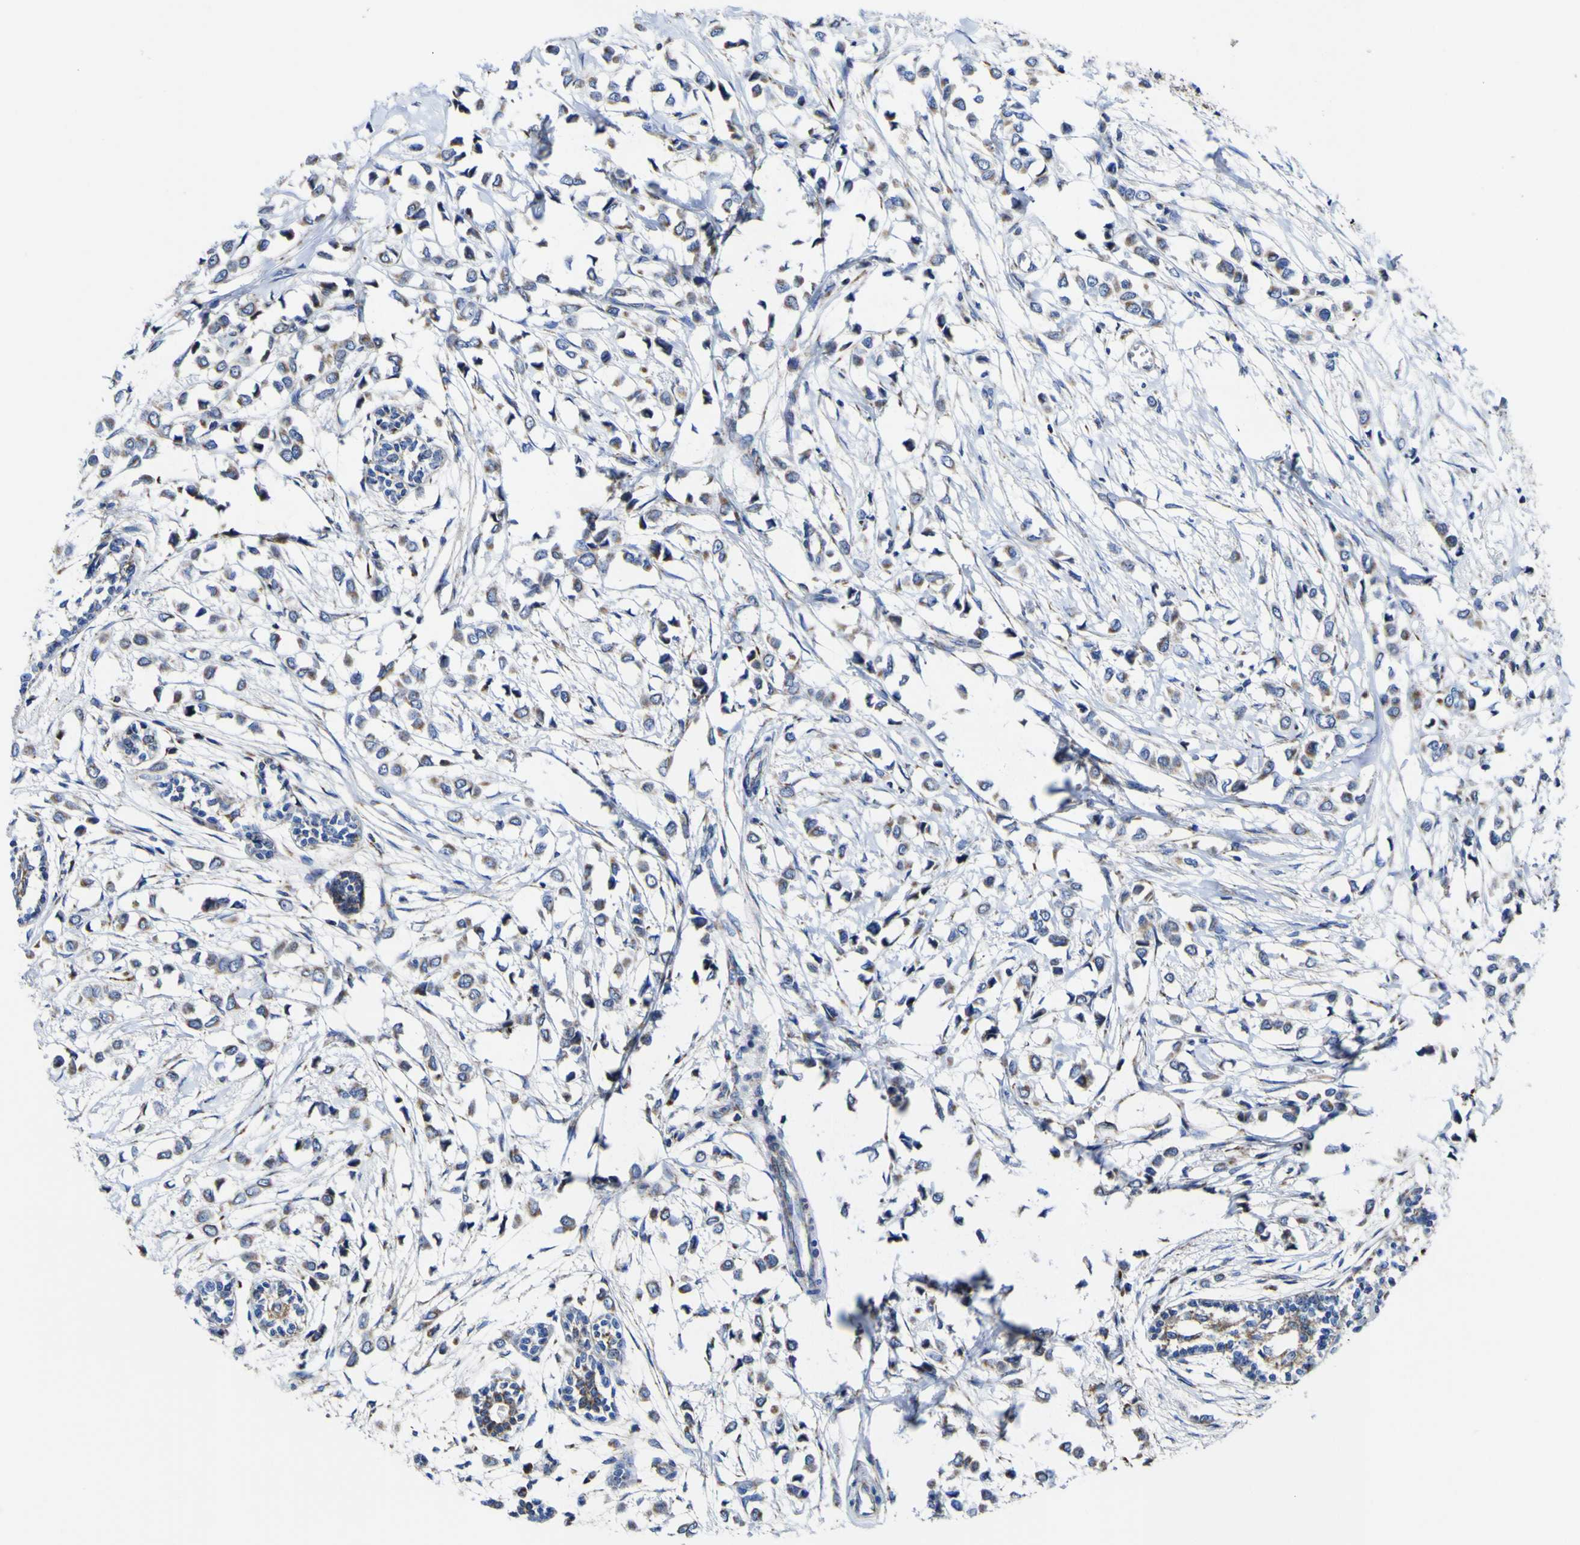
{"staining": {"intensity": "moderate", "quantity": ">75%", "location": "cytoplasmic/membranous"}, "tissue": "breast cancer", "cell_type": "Tumor cells", "image_type": "cancer", "snomed": [{"axis": "morphology", "description": "Lobular carcinoma"}, {"axis": "topography", "description": "Breast"}], "caption": "IHC of human breast lobular carcinoma demonstrates medium levels of moderate cytoplasmic/membranous positivity in about >75% of tumor cells. The staining is performed using DAB (3,3'-diaminobenzidine) brown chromogen to label protein expression. The nuclei are counter-stained blue using hematoxylin.", "gene": "CCDC90B", "patient": {"sex": "female", "age": 51}}